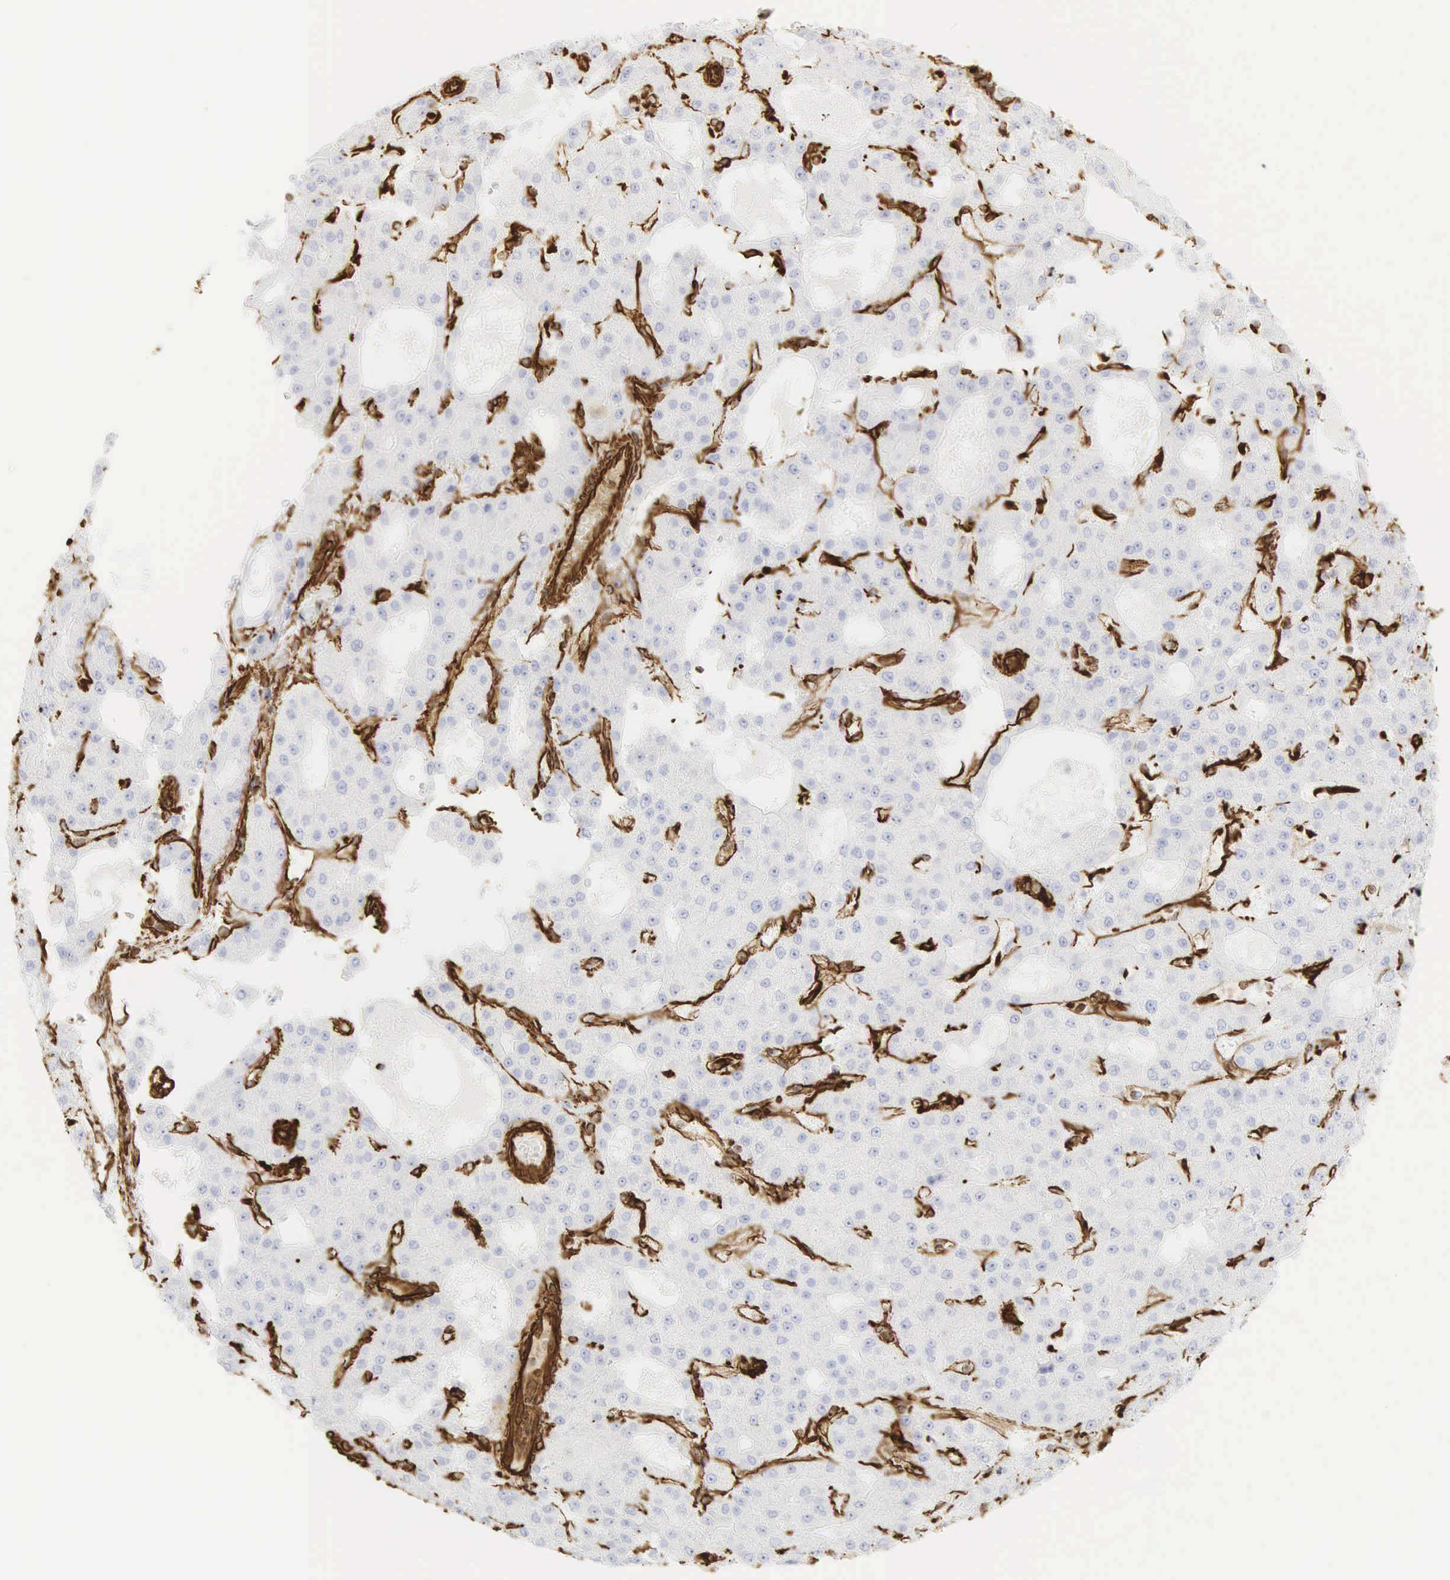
{"staining": {"intensity": "strong", "quantity": "<25%", "location": "cytoplasmic/membranous,nuclear"}, "tissue": "liver cancer", "cell_type": "Tumor cells", "image_type": "cancer", "snomed": [{"axis": "morphology", "description": "Carcinoma, Hepatocellular, NOS"}, {"axis": "topography", "description": "Liver"}], "caption": "Immunohistochemical staining of hepatocellular carcinoma (liver) demonstrates medium levels of strong cytoplasmic/membranous and nuclear protein staining in about <25% of tumor cells.", "gene": "VIM", "patient": {"sex": "male", "age": 47}}